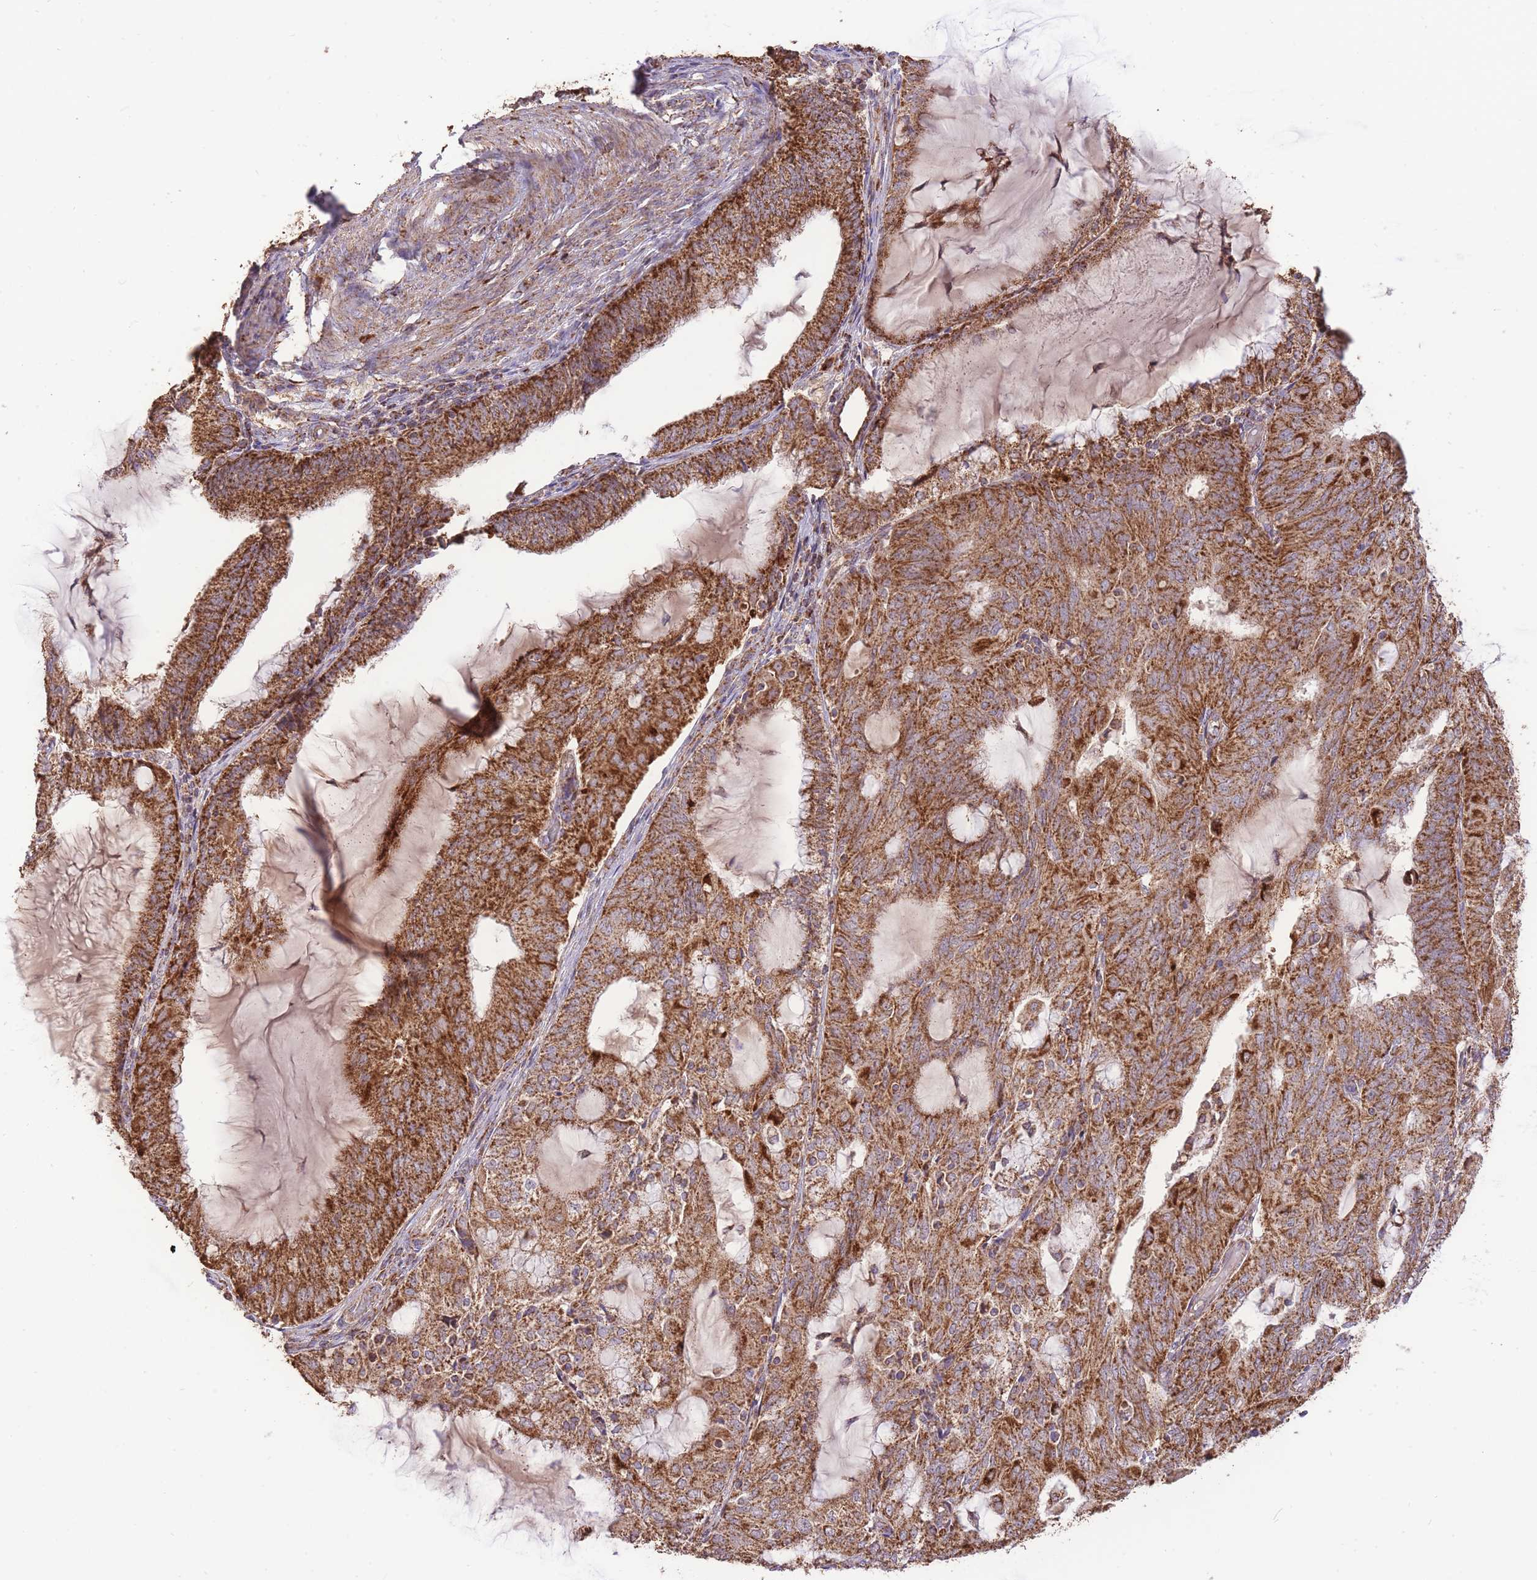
{"staining": {"intensity": "strong", "quantity": ">75%", "location": "cytoplasmic/membranous"}, "tissue": "endometrial cancer", "cell_type": "Tumor cells", "image_type": "cancer", "snomed": [{"axis": "morphology", "description": "Adenocarcinoma, NOS"}, {"axis": "topography", "description": "Endometrium"}], "caption": "IHC histopathology image of neoplastic tissue: endometrial cancer (adenocarcinoma) stained using immunohistochemistry shows high levels of strong protein expression localized specifically in the cytoplasmic/membranous of tumor cells, appearing as a cytoplasmic/membranous brown color.", "gene": "PREP", "patient": {"sex": "female", "age": 81}}